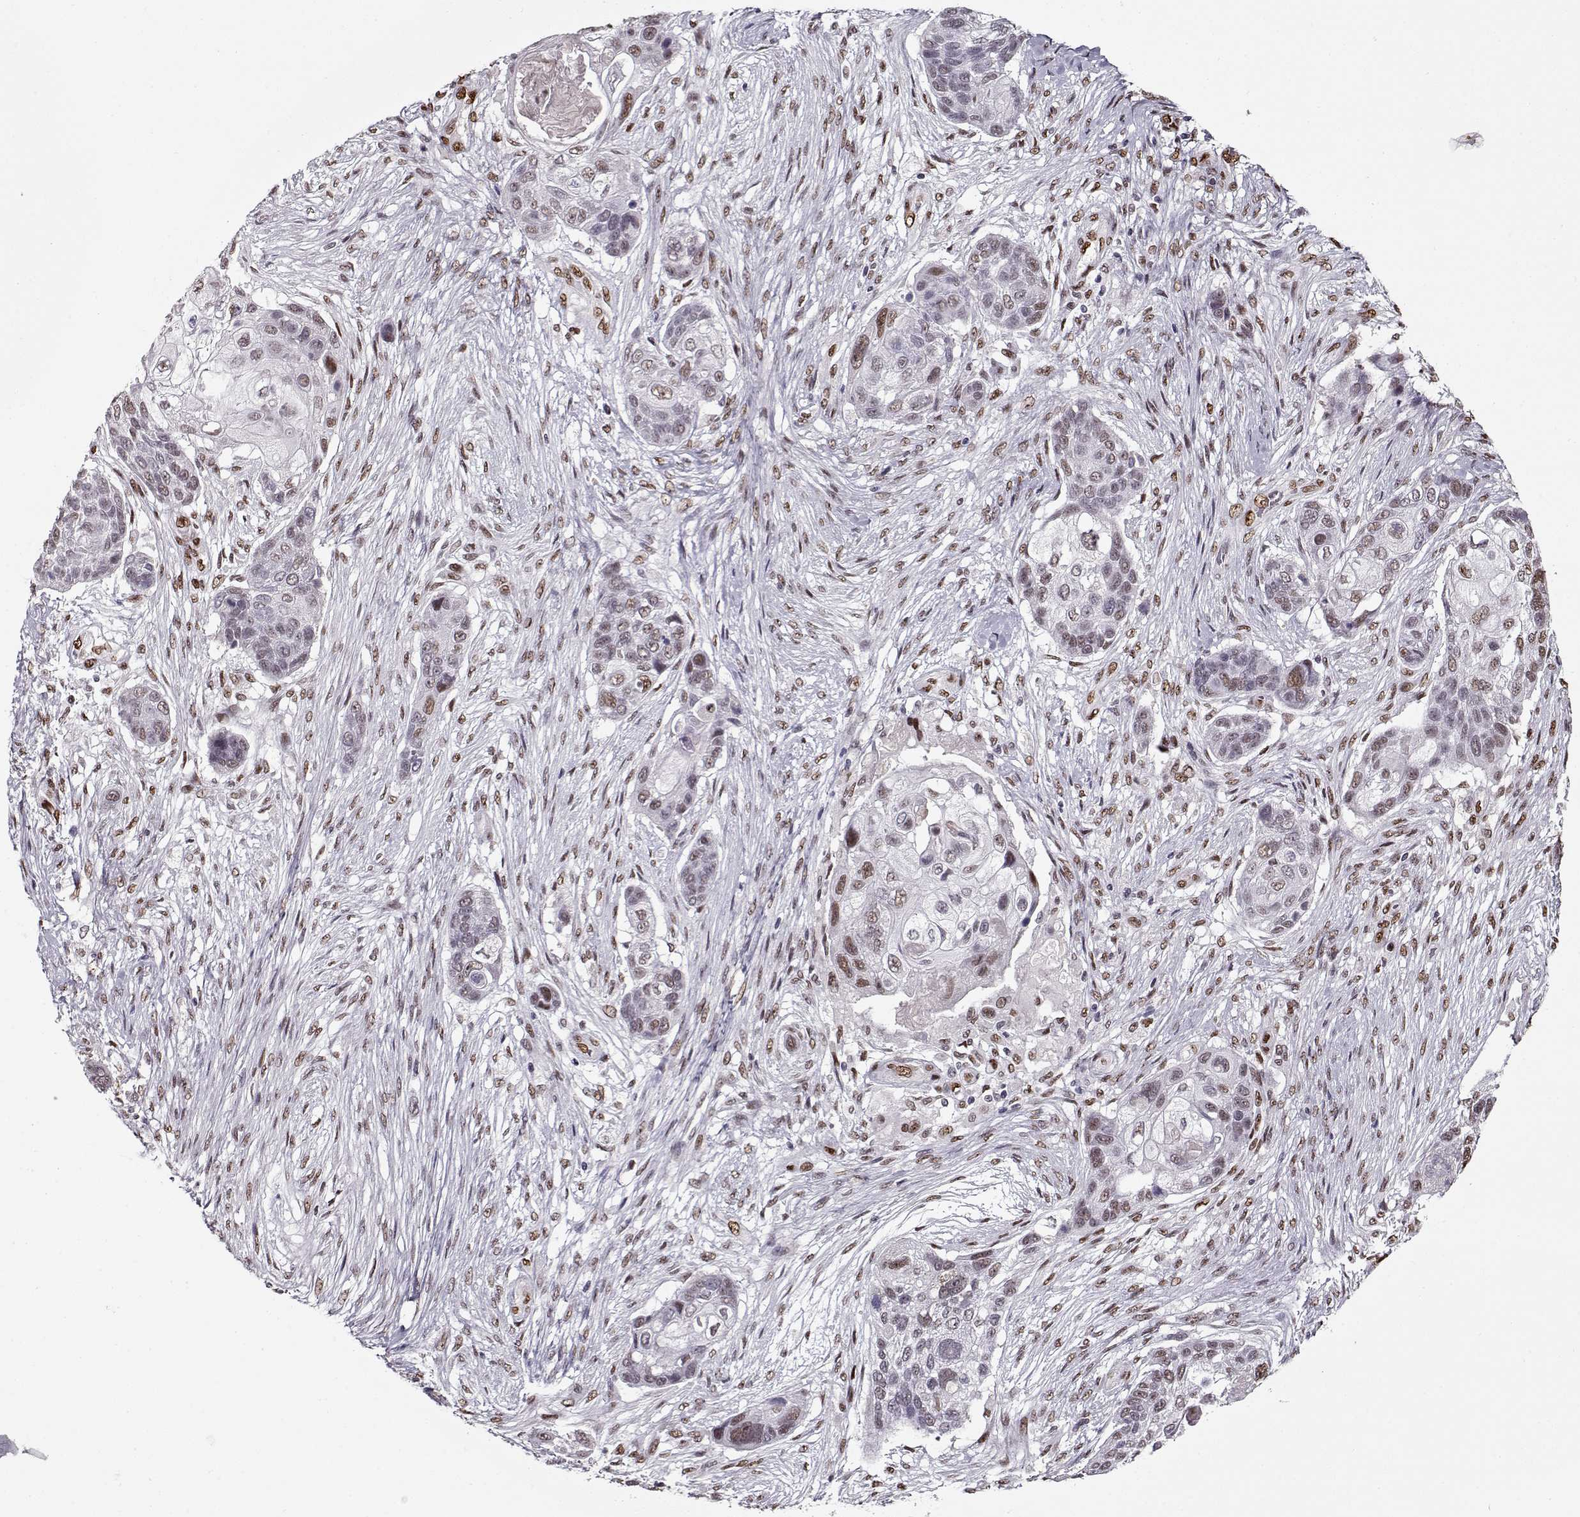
{"staining": {"intensity": "moderate", "quantity": "<25%", "location": "nuclear"}, "tissue": "lung cancer", "cell_type": "Tumor cells", "image_type": "cancer", "snomed": [{"axis": "morphology", "description": "Squamous cell carcinoma, NOS"}, {"axis": "topography", "description": "Lung"}], "caption": "This image demonstrates squamous cell carcinoma (lung) stained with immunohistochemistry (IHC) to label a protein in brown. The nuclear of tumor cells show moderate positivity for the protein. Nuclei are counter-stained blue.", "gene": "PRMT8", "patient": {"sex": "male", "age": 69}}